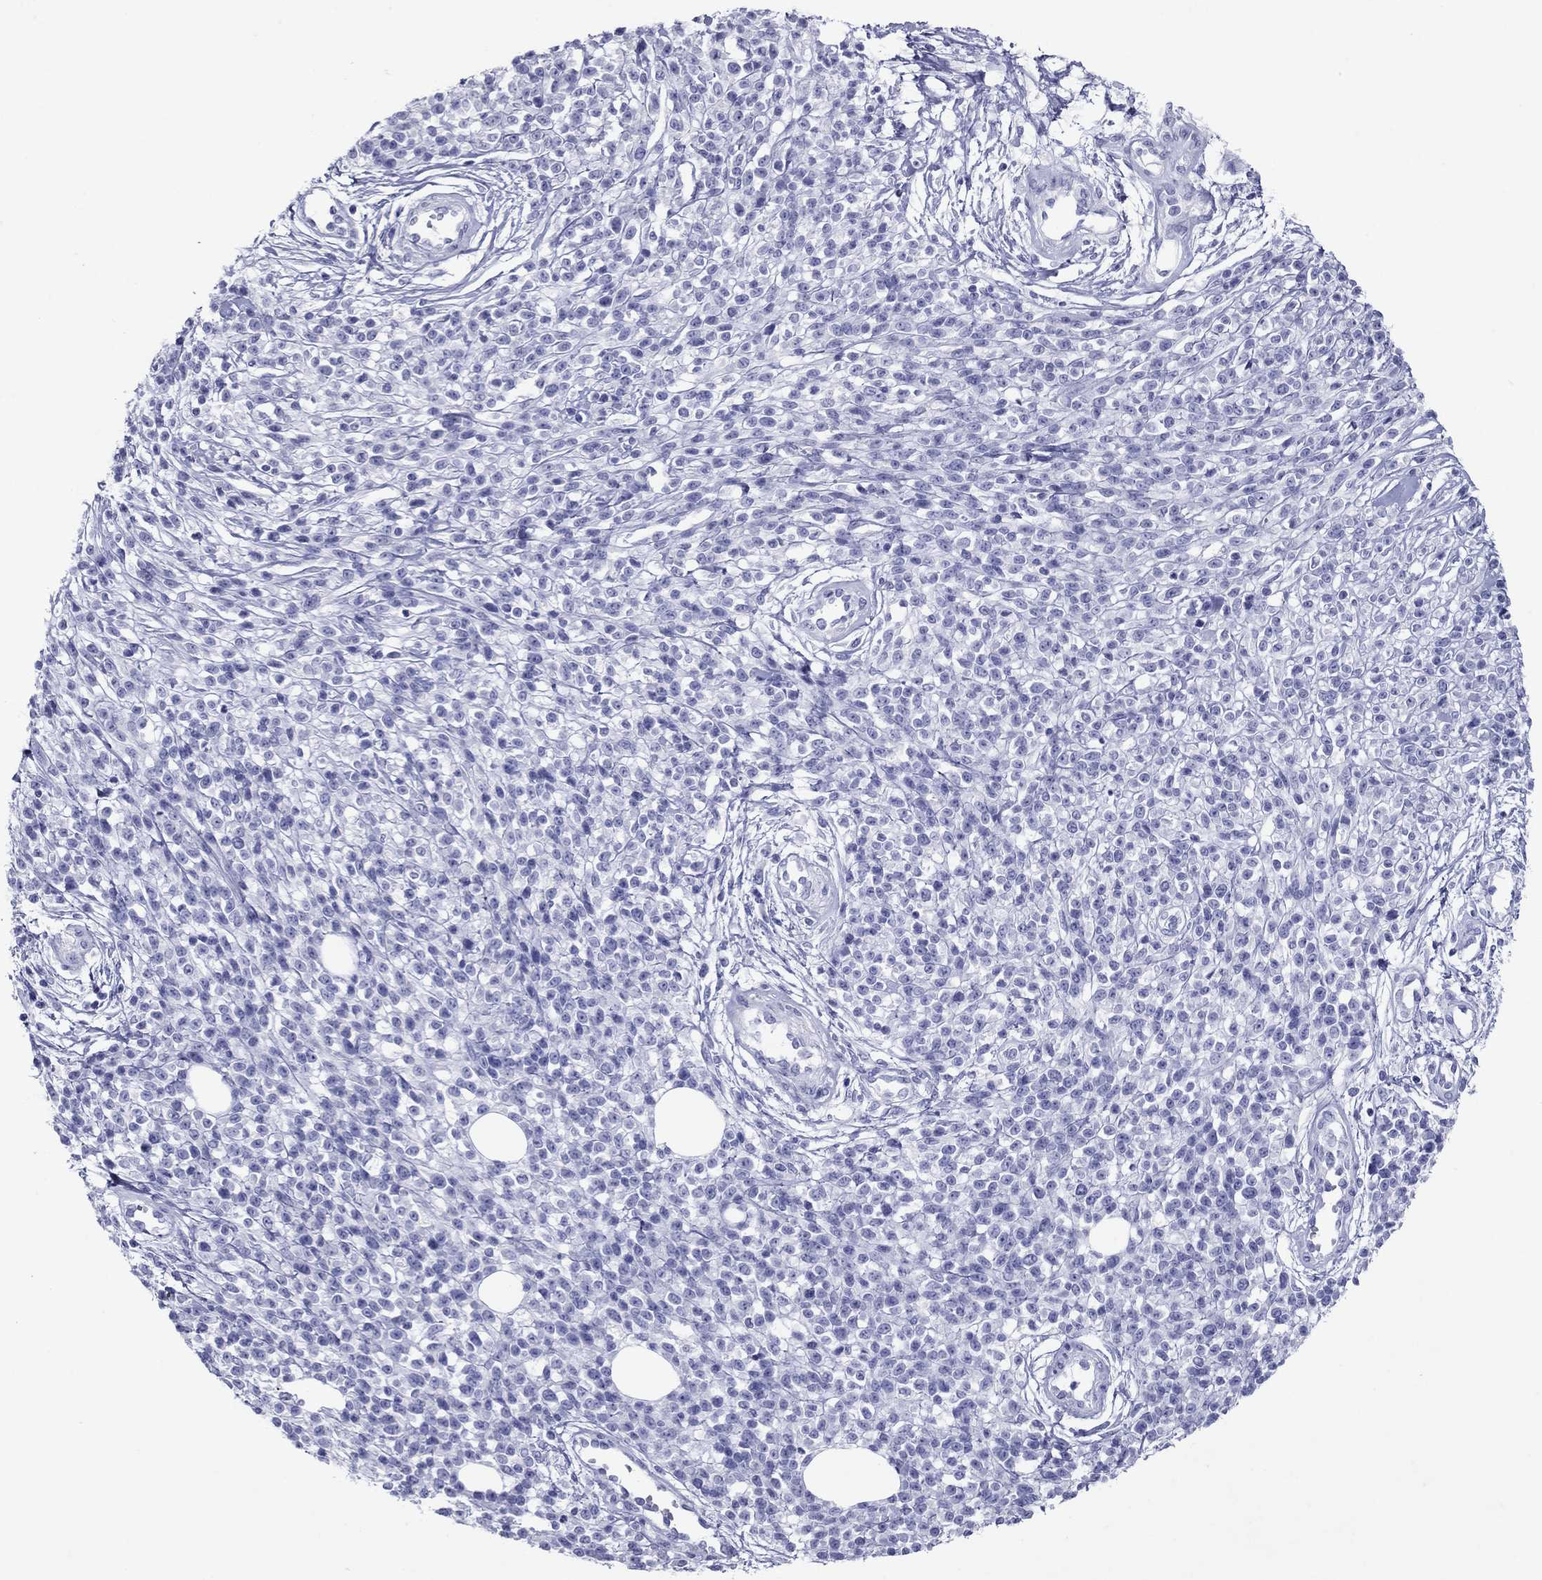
{"staining": {"intensity": "negative", "quantity": "none", "location": "none"}, "tissue": "melanoma", "cell_type": "Tumor cells", "image_type": "cancer", "snomed": [{"axis": "morphology", "description": "Malignant melanoma, NOS"}, {"axis": "topography", "description": "Skin"}, {"axis": "topography", "description": "Skin of trunk"}], "caption": "Human melanoma stained for a protein using IHC reveals no positivity in tumor cells.", "gene": "ATP4A", "patient": {"sex": "male", "age": 74}}